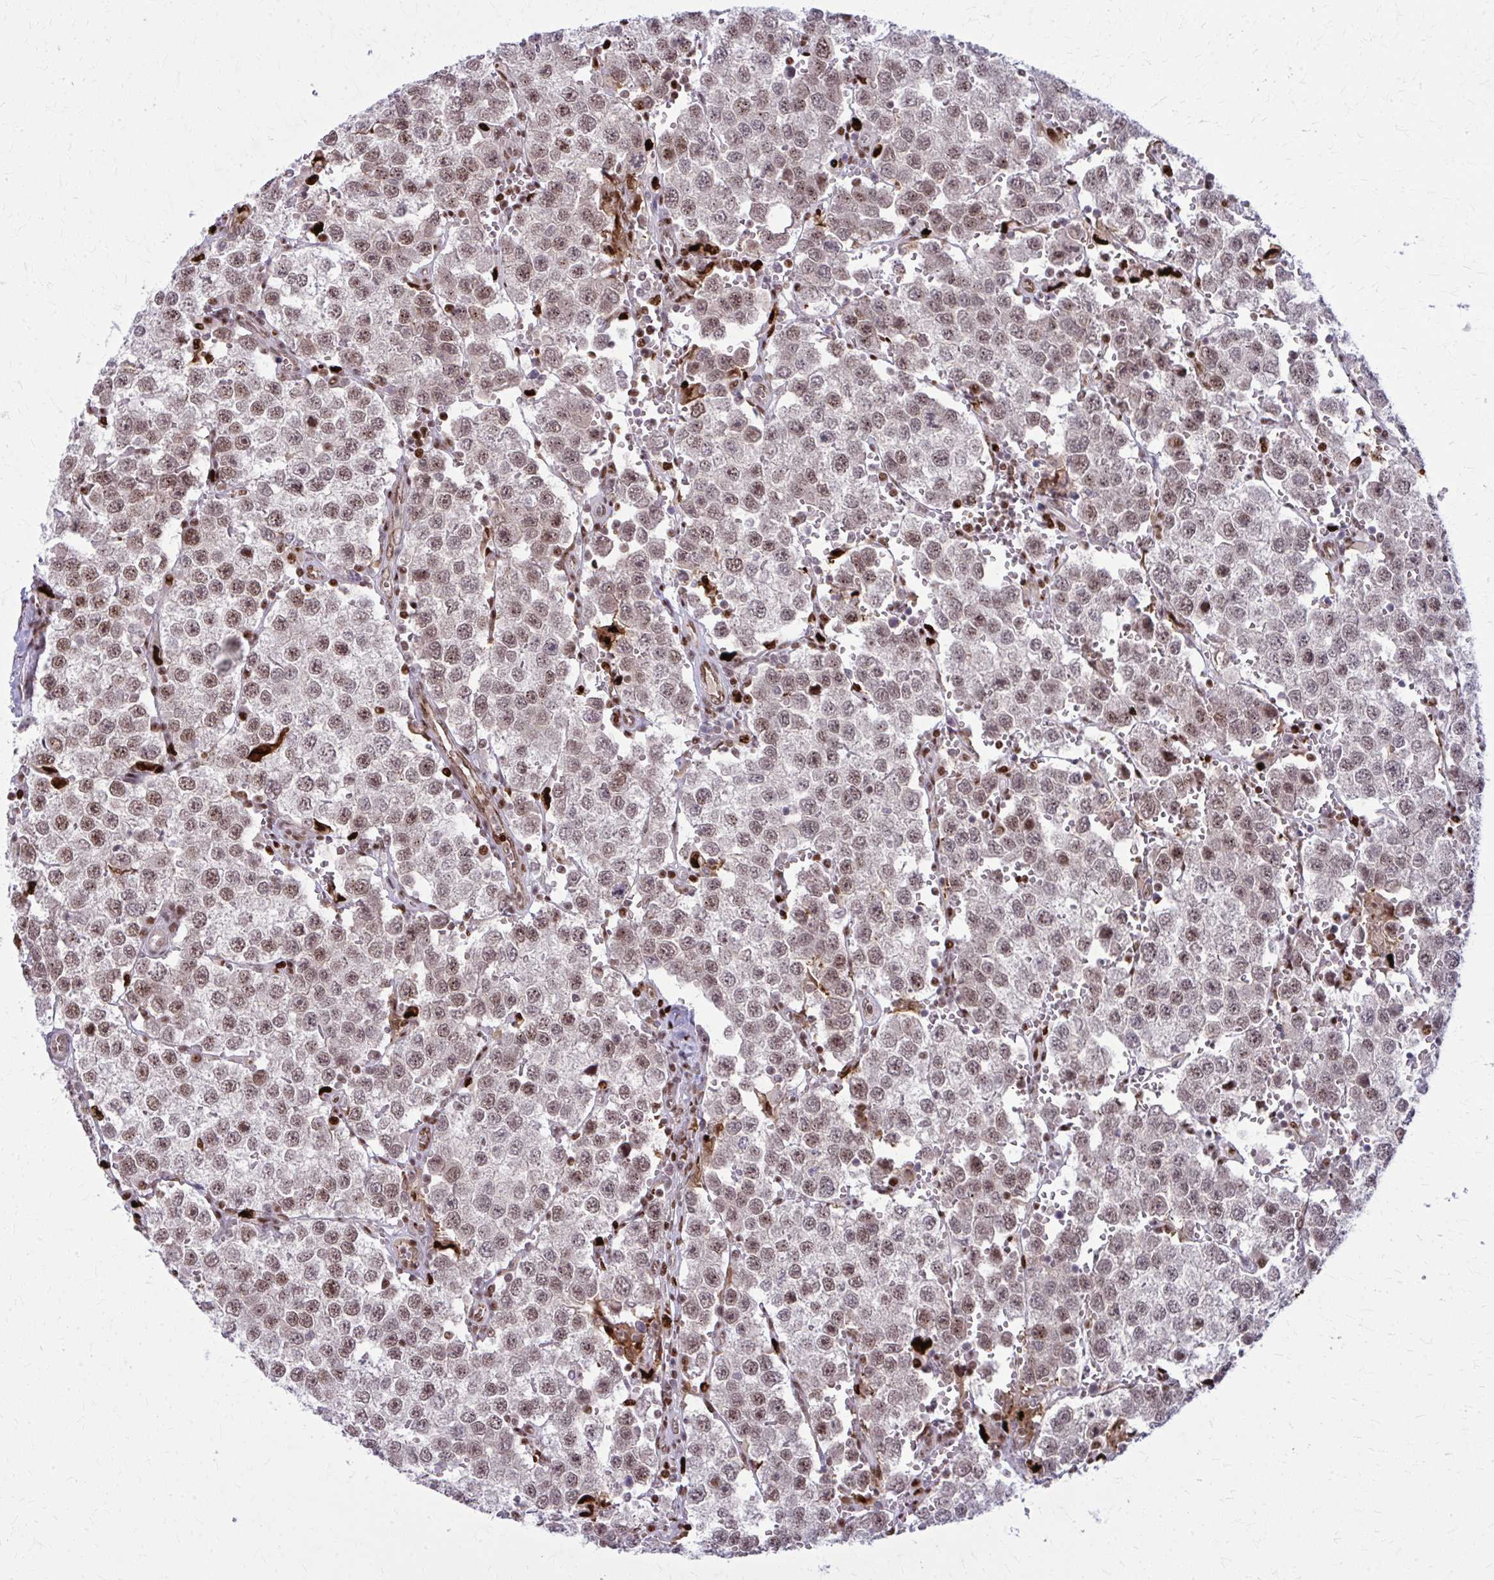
{"staining": {"intensity": "moderate", "quantity": ">75%", "location": "nuclear"}, "tissue": "testis cancer", "cell_type": "Tumor cells", "image_type": "cancer", "snomed": [{"axis": "morphology", "description": "Seminoma, NOS"}, {"axis": "topography", "description": "Testis"}], "caption": "Moderate nuclear protein staining is appreciated in about >75% of tumor cells in testis seminoma.", "gene": "ZNF559", "patient": {"sex": "male", "age": 37}}